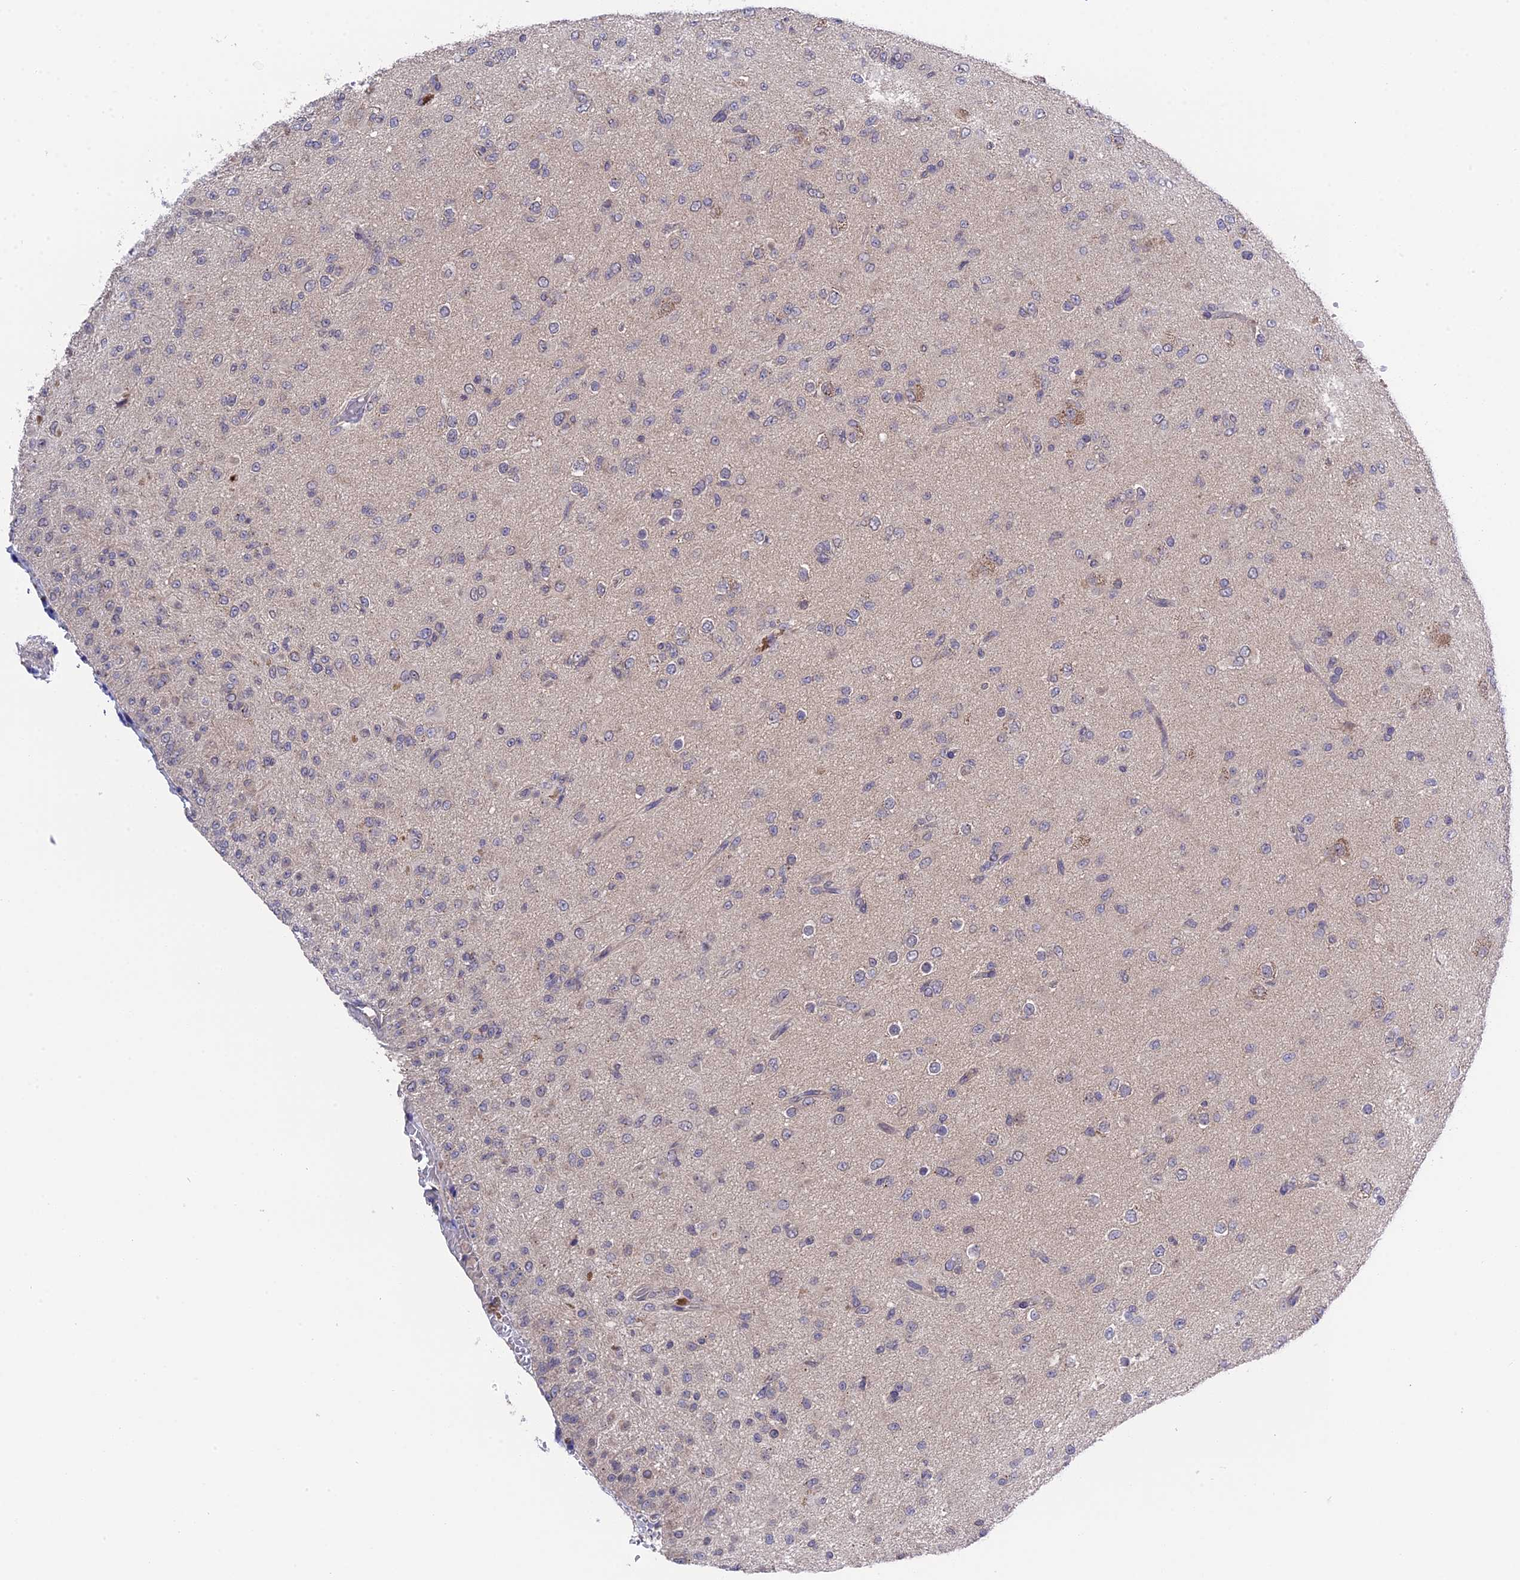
{"staining": {"intensity": "weak", "quantity": "<25%", "location": "cytoplasmic/membranous"}, "tissue": "glioma", "cell_type": "Tumor cells", "image_type": "cancer", "snomed": [{"axis": "morphology", "description": "Glioma, malignant, Low grade"}, {"axis": "topography", "description": "Brain"}], "caption": "This is an immunohistochemistry (IHC) histopathology image of human glioma. There is no positivity in tumor cells.", "gene": "ZCCHC2", "patient": {"sex": "male", "age": 65}}